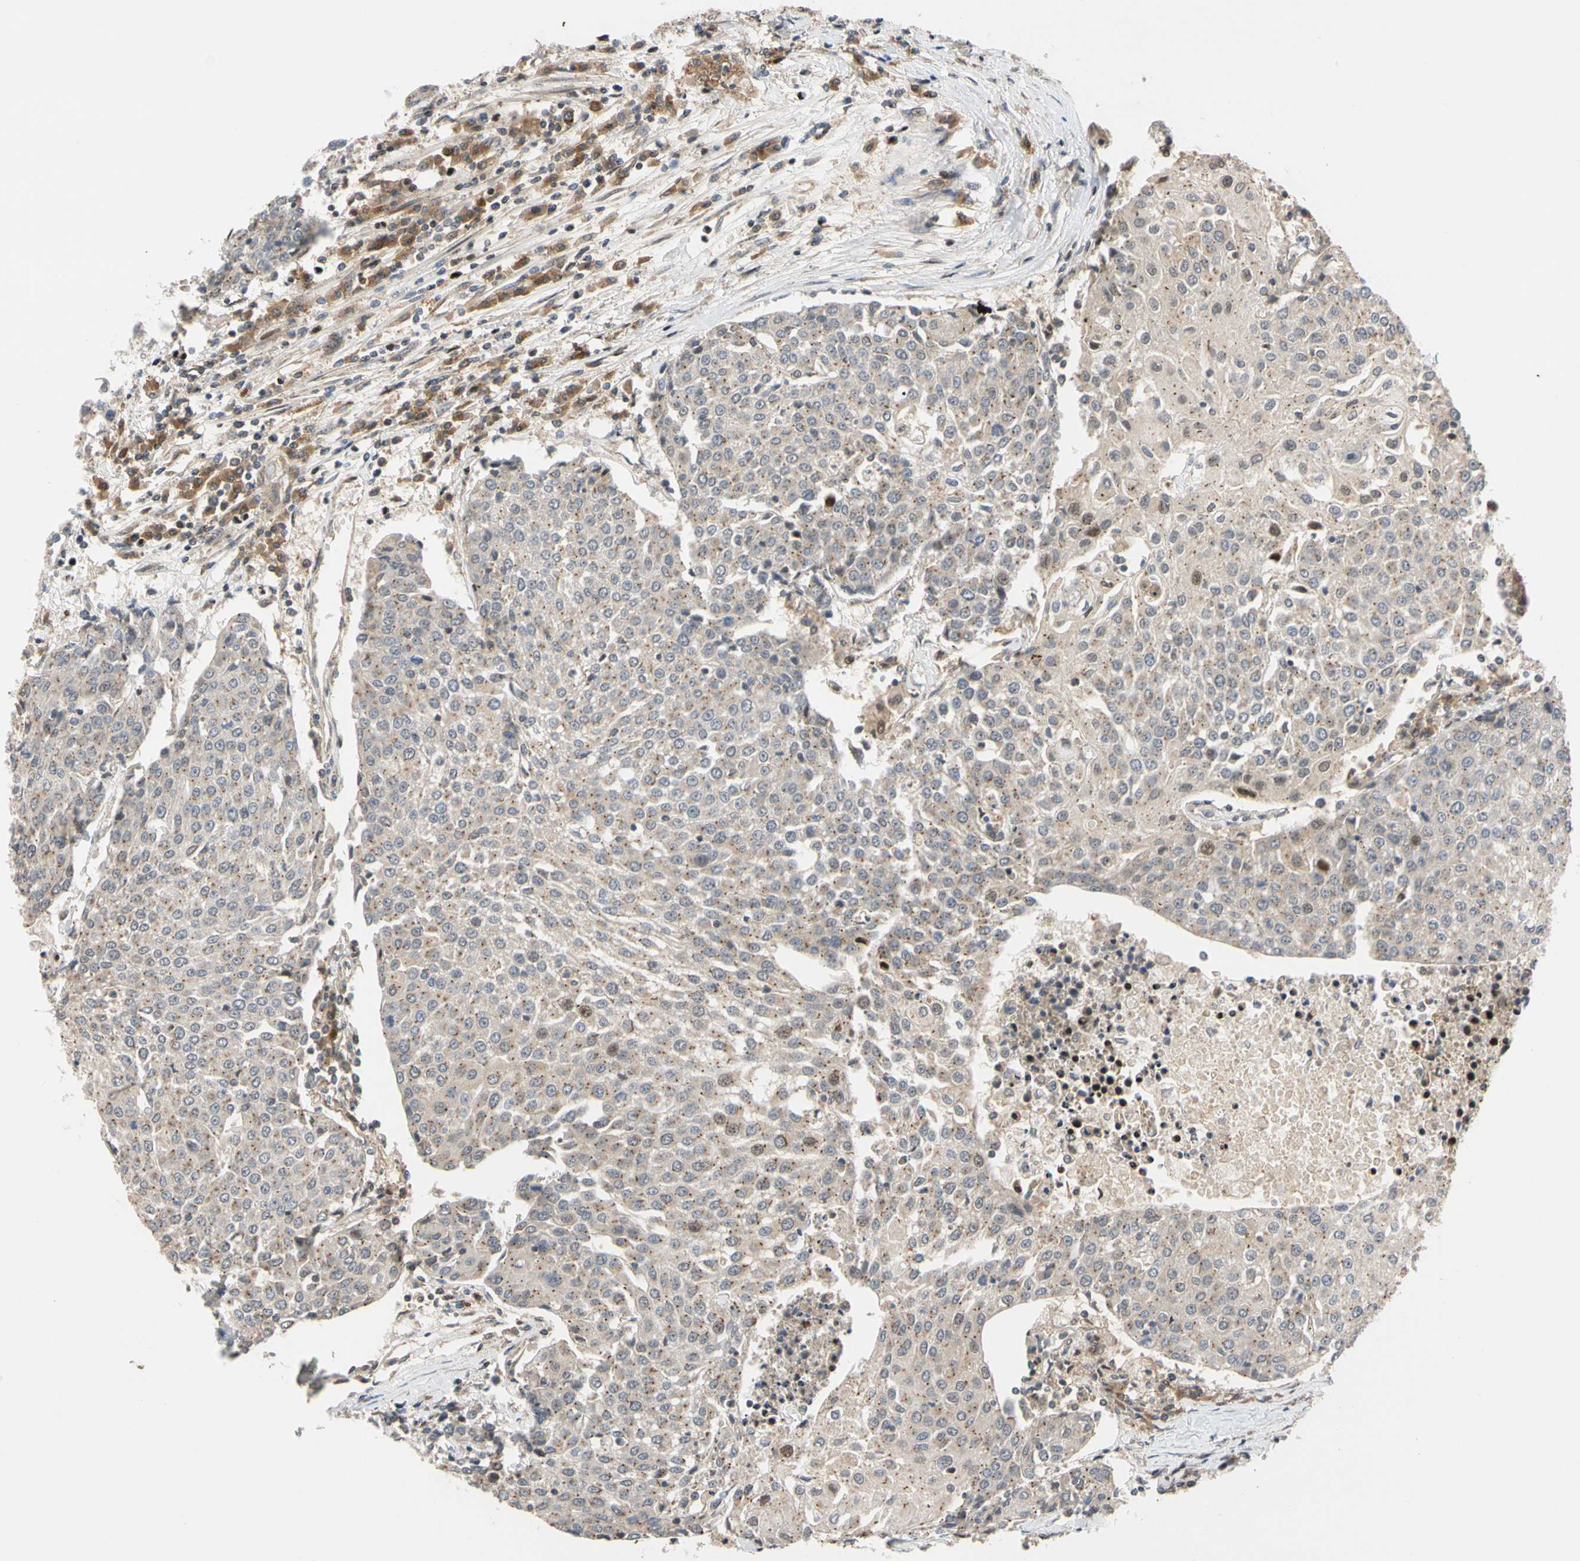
{"staining": {"intensity": "weak", "quantity": ">75%", "location": "cytoplasmic/membranous"}, "tissue": "urothelial cancer", "cell_type": "Tumor cells", "image_type": "cancer", "snomed": [{"axis": "morphology", "description": "Urothelial carcinoma, High grade"}, {"axis": "topography", "description": "Urinary bladder"}], "caption": "Tumor cells reveal low levels of weak cytoplasmic/membranous expression in approximately >75% of cells in urothelial carcinoma (high-grade). The protein of interest is shown in brown color, while the nuclei are stained blue.", "gene": "IP6K2", "patient": {"sex": "female", "age": 85}}